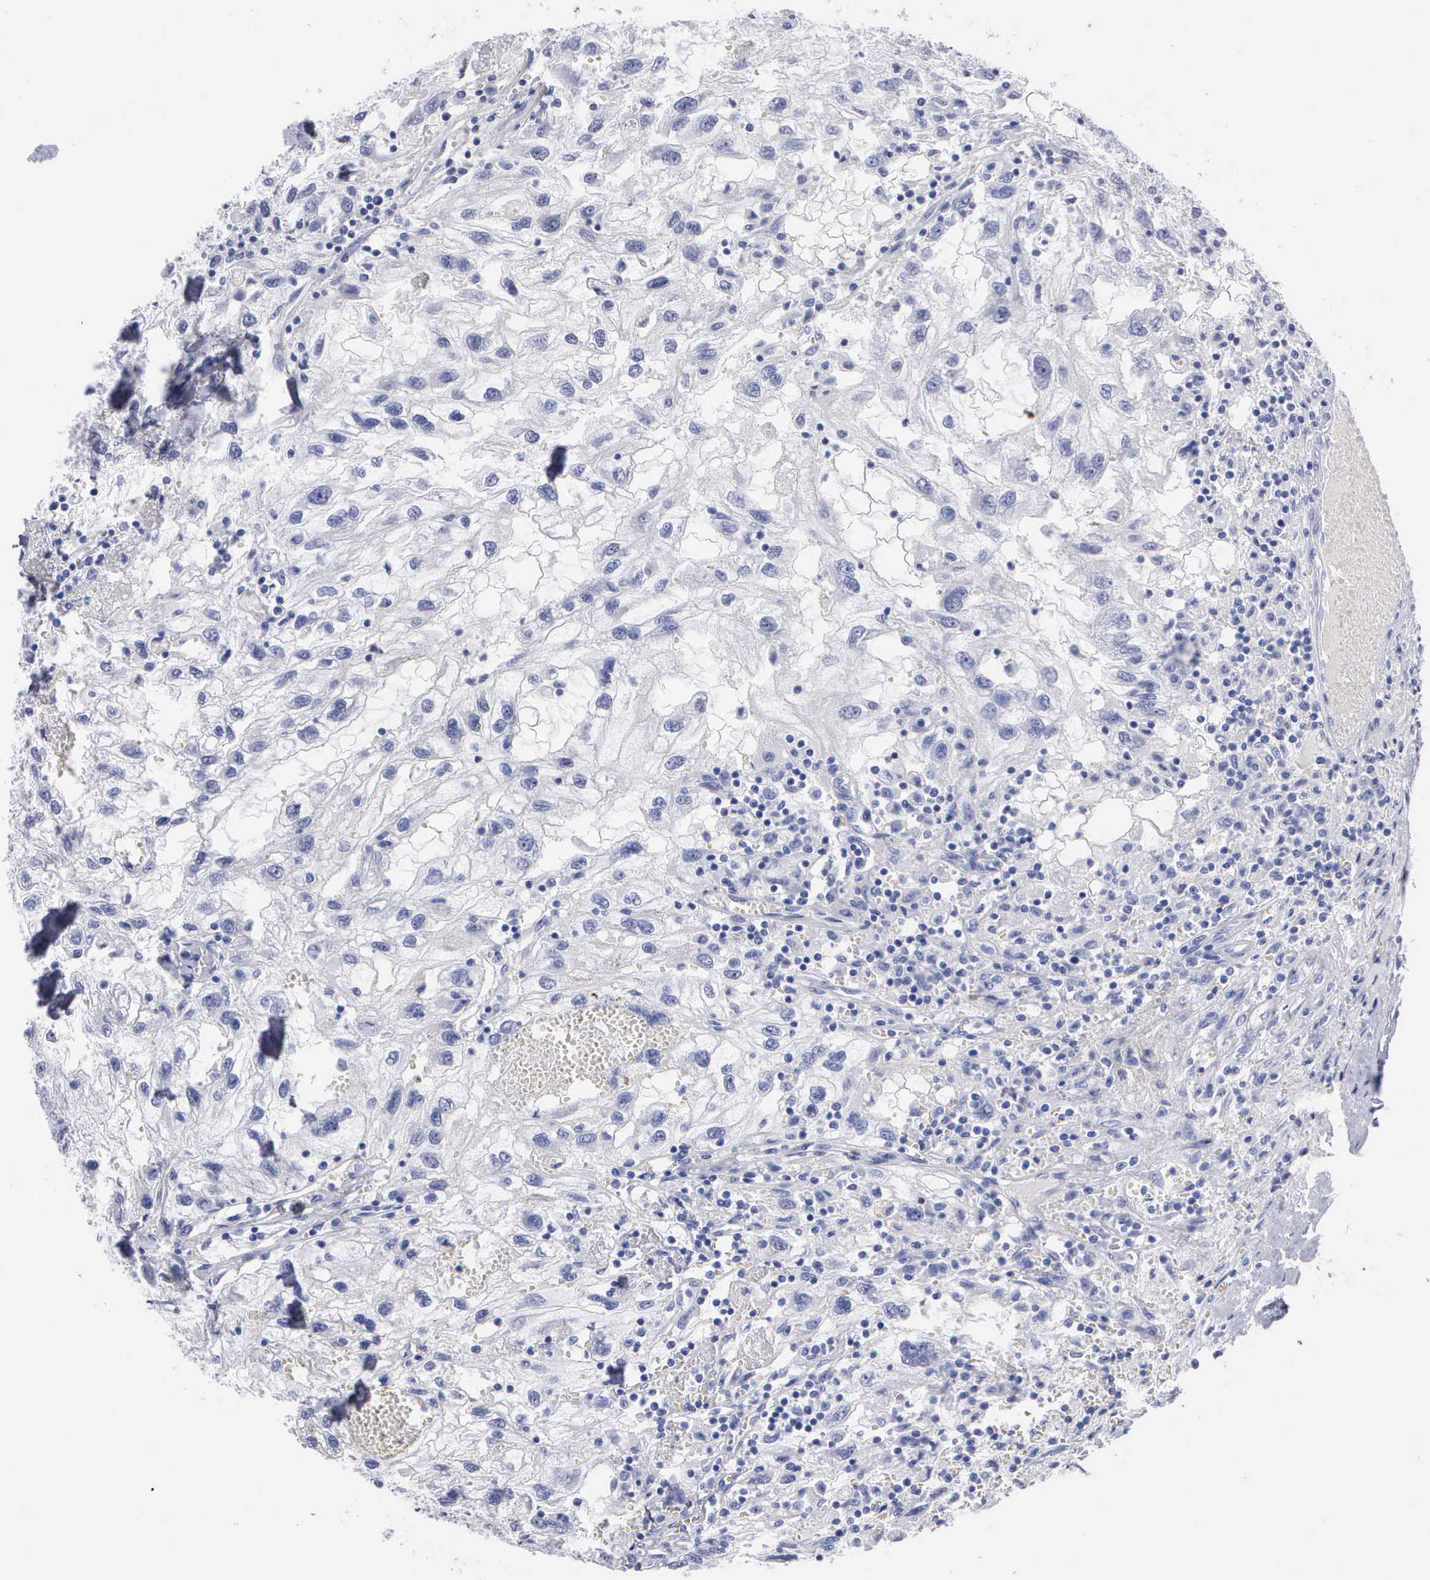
{"staining": {"intensity": "negative", "quantity": "none", "location": "none"}, "tissue": "renal cancer", "cell_type": "Tumor cells", "image_type": "cancer", "snomed": [{"axis": "morphology", "description": "Normal tissue, NOS"}, {"axis": "morphology", "description": "Adenocarcinoma, NOS"}, {"axis": "topography", "description": "Kidney"}], "caption": "This is an IHC image of human renal cancer (adenocarcinoma). There is no staining in tumor cells.", "gene": "CYP19A1", "patient": {"sex": "male", "age": 71}}